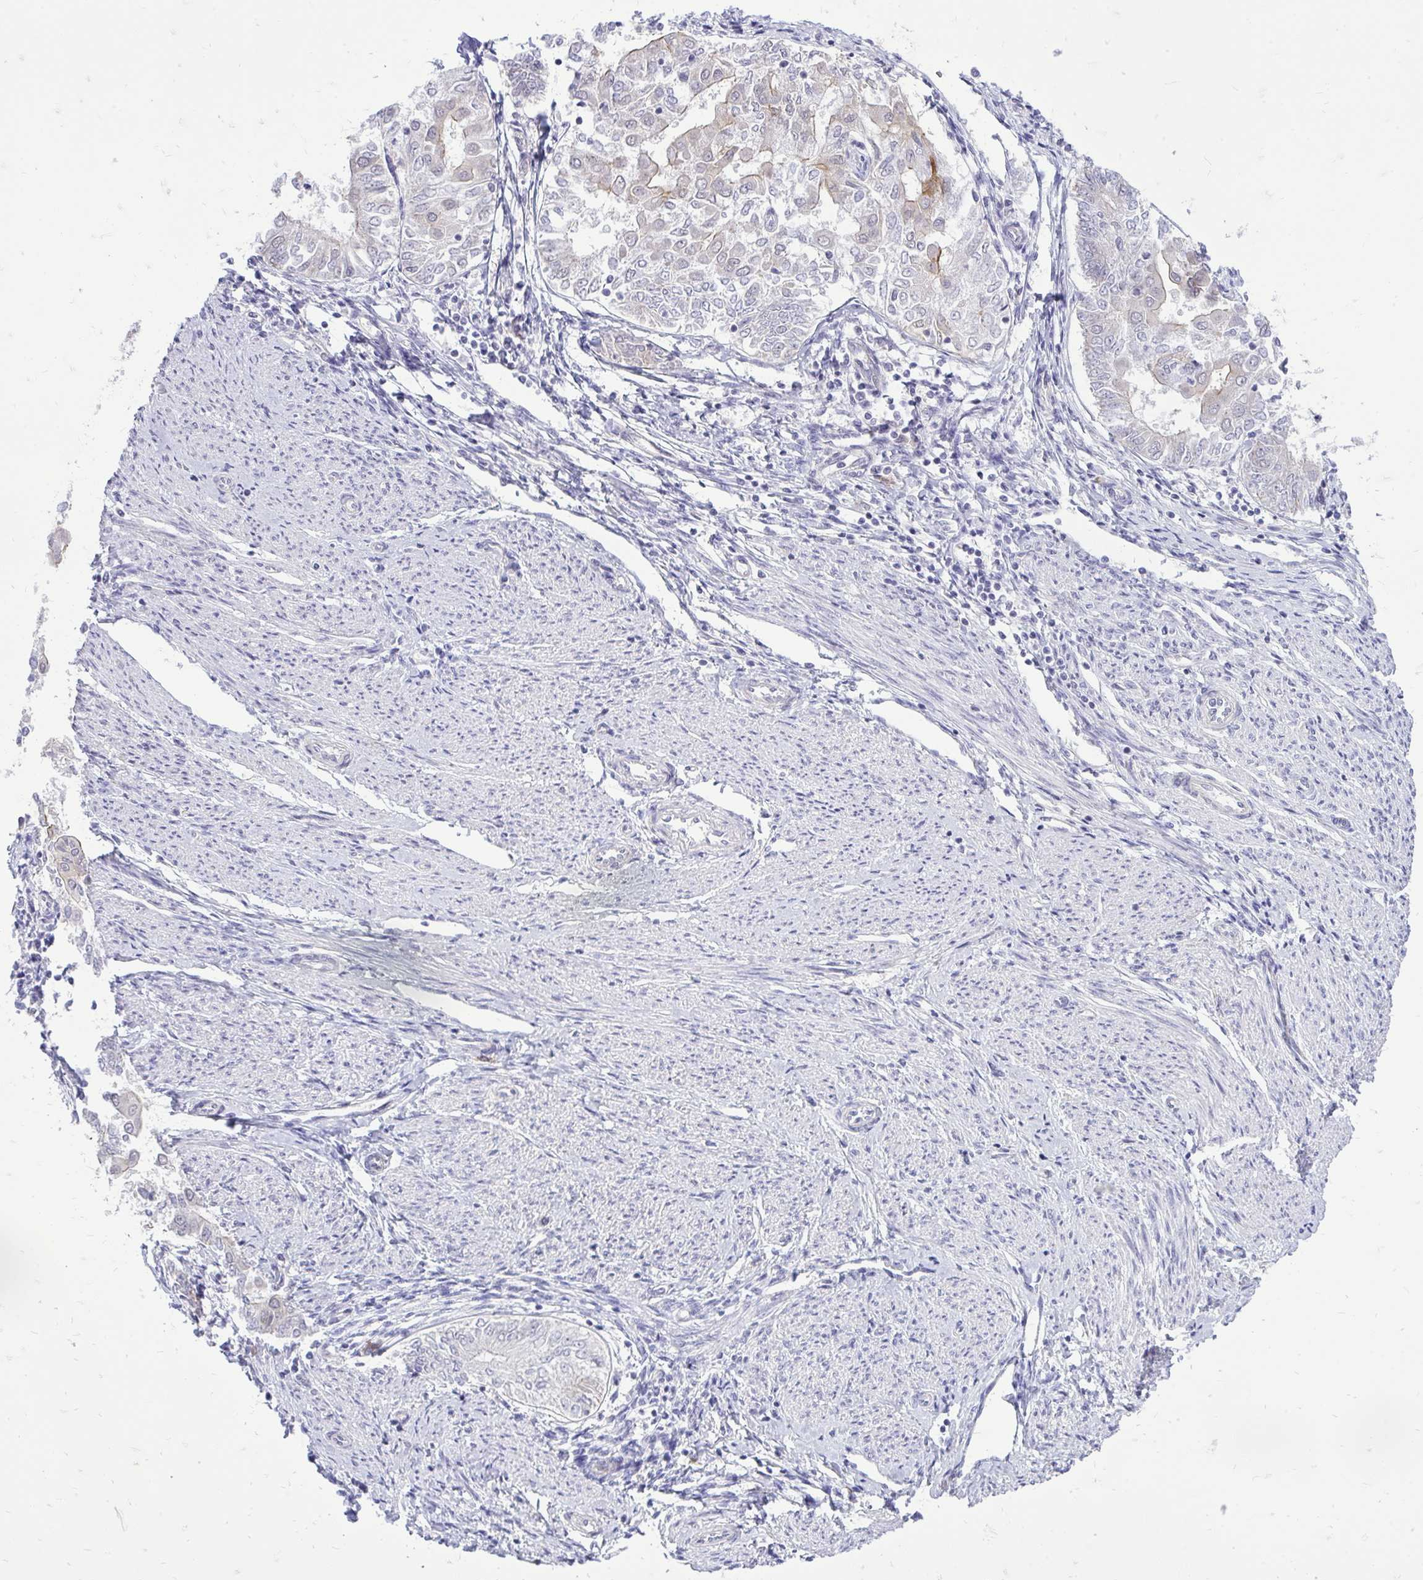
{"staining": {"intensity": "strong", "quantity": "<25%", "location": "cytoplasmic/membranous"}, "tissue": "endometrial cancer", "cell_type": "Tumor cells", "image_type": "cancer", "snomed": [{"axis": "morphology", "description": "Adenocarcinoma, NOS"}, {"axis": "topography", "description": "Endometrium"}], "caption": "Immunohistochemical staining of human endometrial adenocarcinoma demonstrates medium levels of strong cytoplasmic/membranous protein expression in about <25% of tumor cells.", "gene": "SPTBN2", "patient": {"sex": "female", "age": 68}}